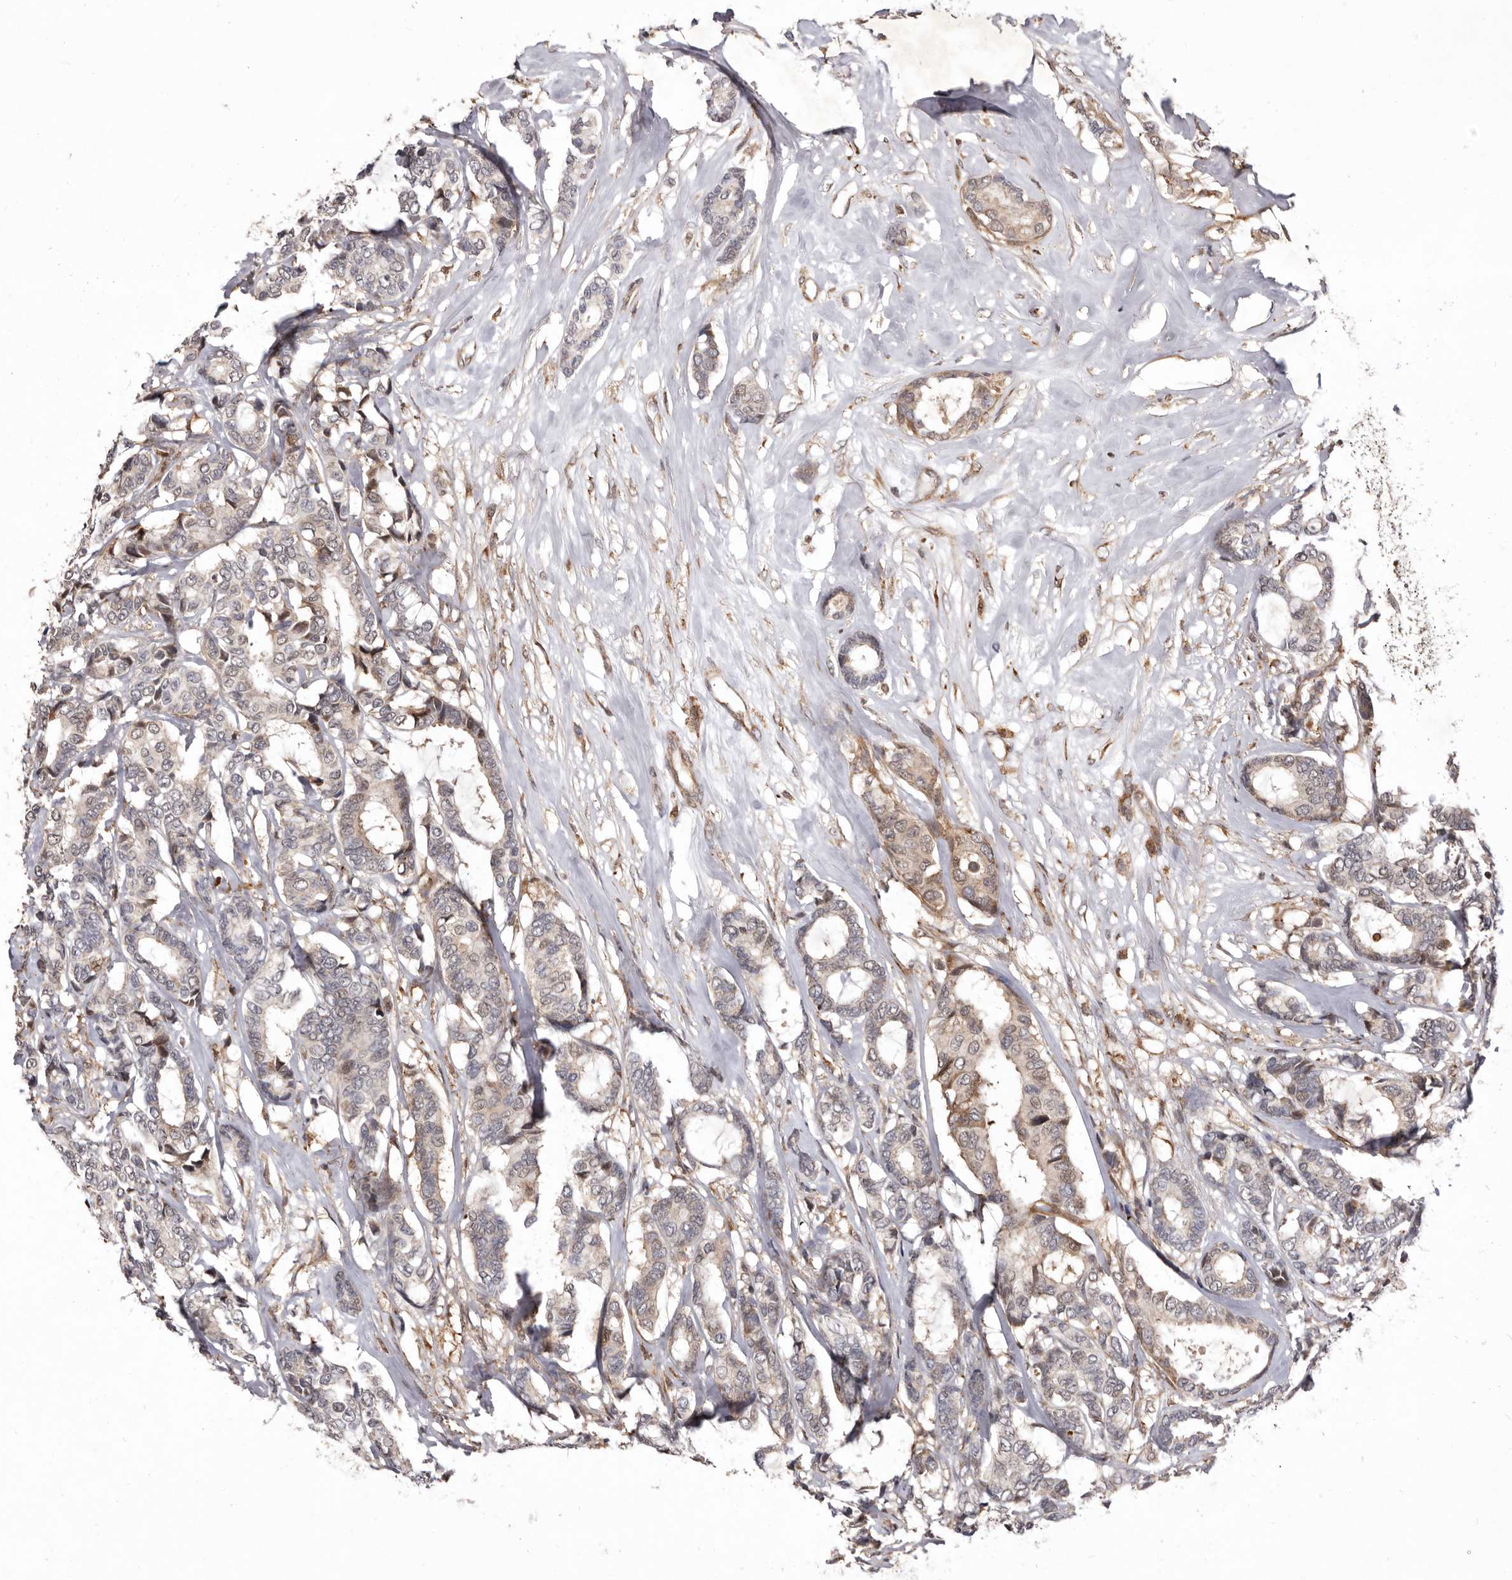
{"staining": {"intensity": "weak", "quantity": "<25%", "location": "cytoplasmic/membranous"}, "tissue": "breast cancer", "cell_type": "Tumor cells", "image_type": "cancer", "snomed": [{"axis": "morphology", "description": "Duct carcinoma"}, {"axis": "topography", "description": "Breast"}], "caption": "Protein analysis of breast cancer (infiltrating ductal carcinoma) demonstrates no significant positivity in tumor cells.", "gene": "RRM2B", "patient": {"sex": "female", "age": 87}}